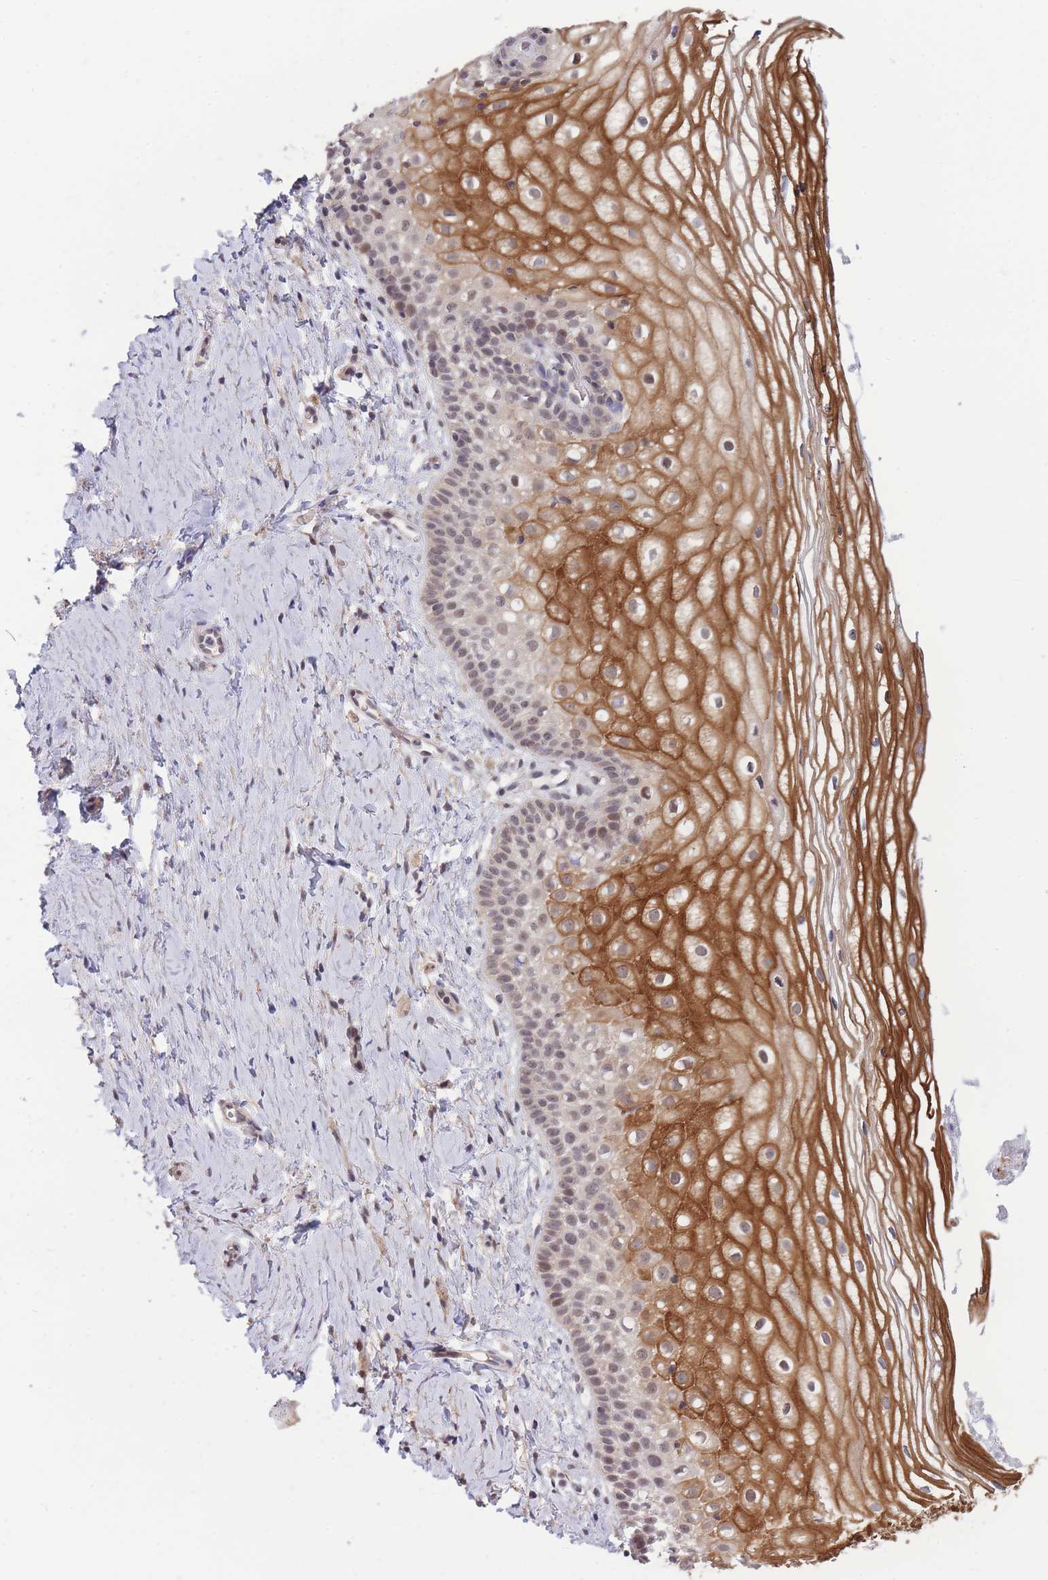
{"staining": {"intensity": "strong", "quantity": "25%-75%", "location": "cytoplasmic/membranous,nuclear"}, "tissue": "vagina", "cell_type": "Squamous epithelial cells", "image_type": "normal", "snomed": [{"axis": "morphology", "description": "Normal tissue, NOS"}, {"axis": "topography", "description": "Vagina"}], "caption": "Squamous epithelial cells show strong cytoplasmic/membranous,nuclear staining in approximately 25%-75% of cells in benign vagina.", "gene": "BOD1L1", "patient": {"sex": "female", "age": 56}}